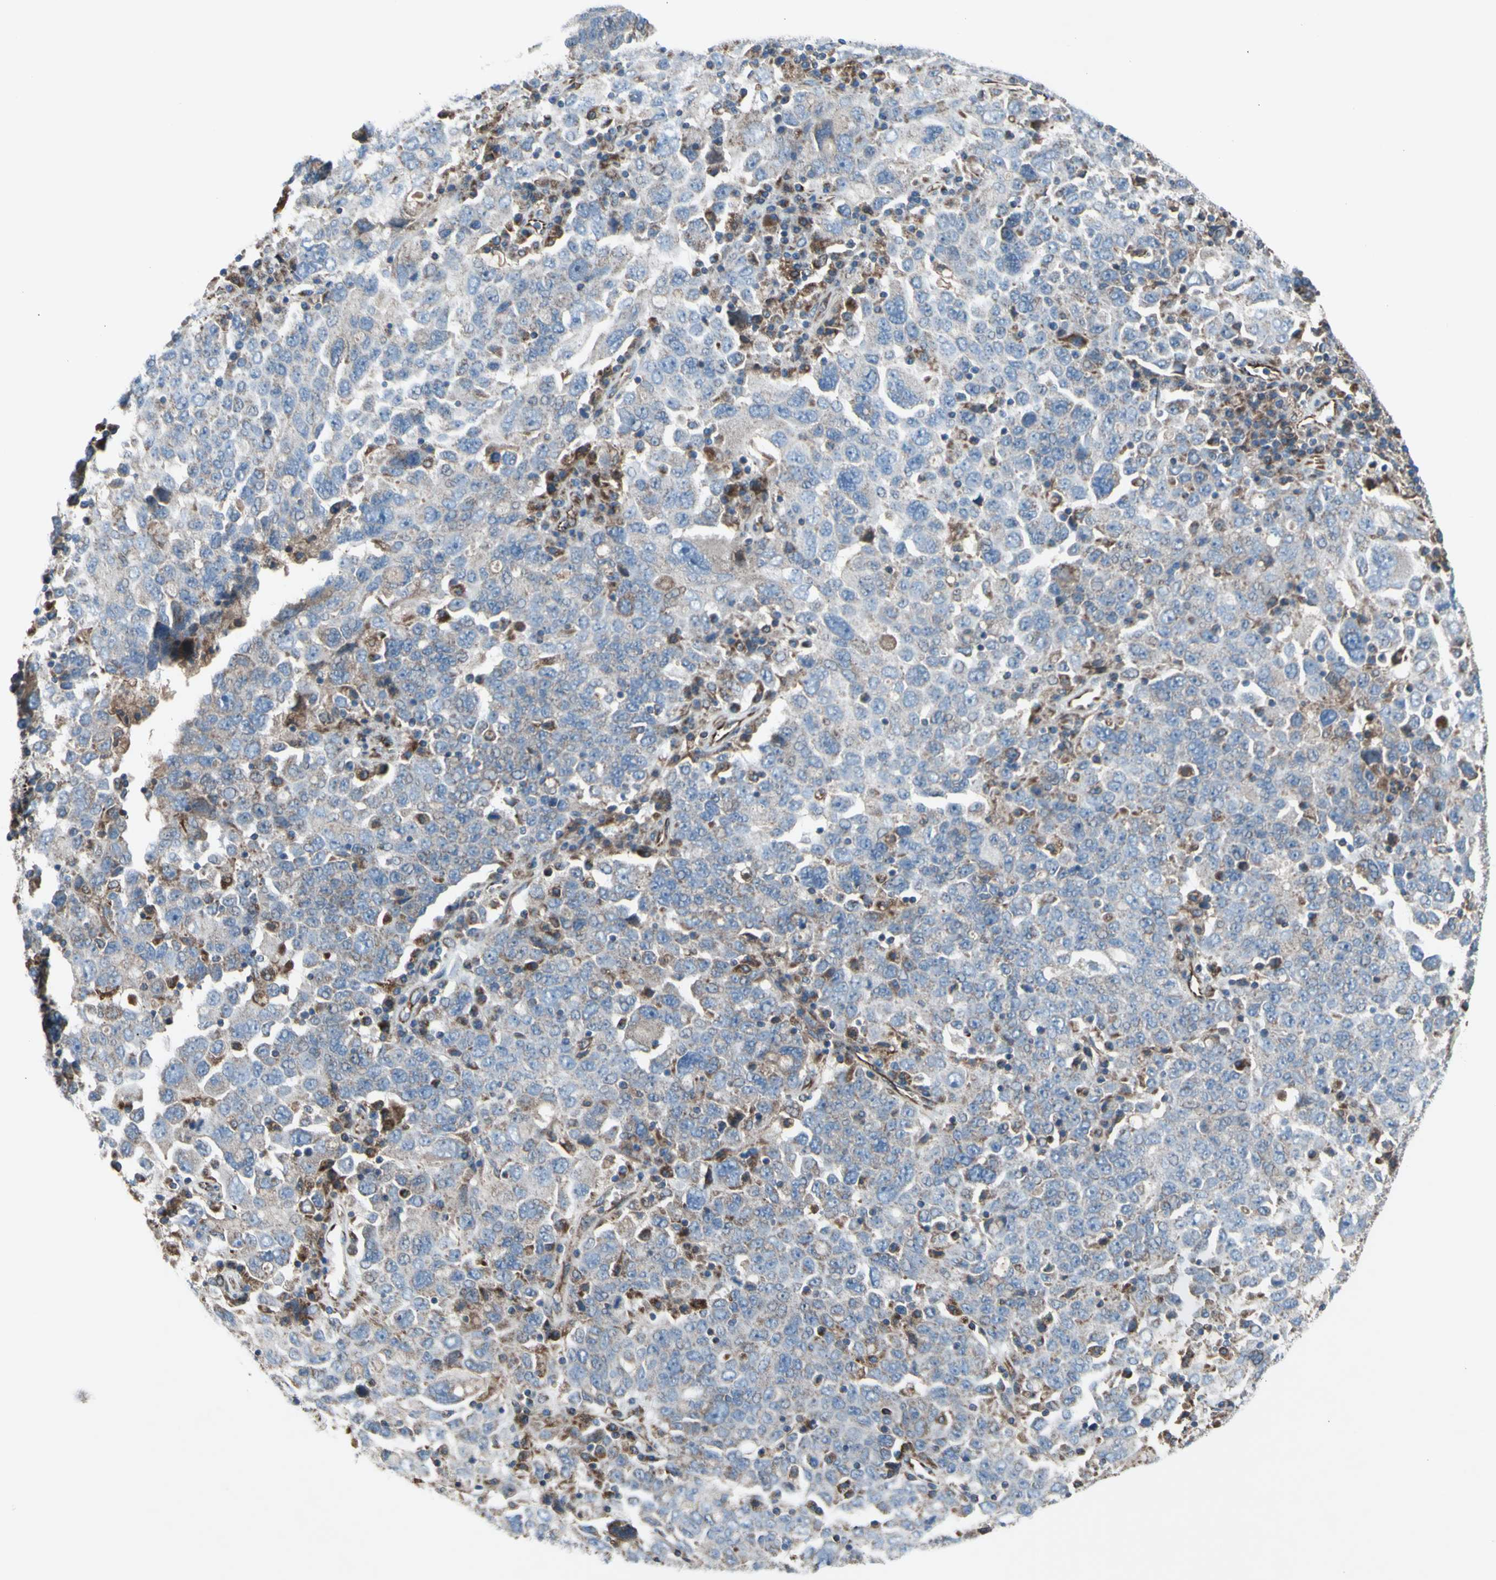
{"staining": {"intensity": "weak", "quantity": ">75%", "location": "cytoplasmic/membranous"}, "tissue": "ovarian cancer", "cell_type": "Tumor cells", "image_type": "cancer", "snomed": [{"axis": "morphology", "description": "Carcinoma, endometroid"}, {"axis": "topography", "description": "Ovary"}], "caption": "This is an image of immunohistochemistry (IHC) staining of endometroid carcinoma (ovarian), which shows weak staining in the cytoplasmic/membranous of tumor cells.", "gene": "EMC7", "patient": {"sex": "female", "age": 62}}